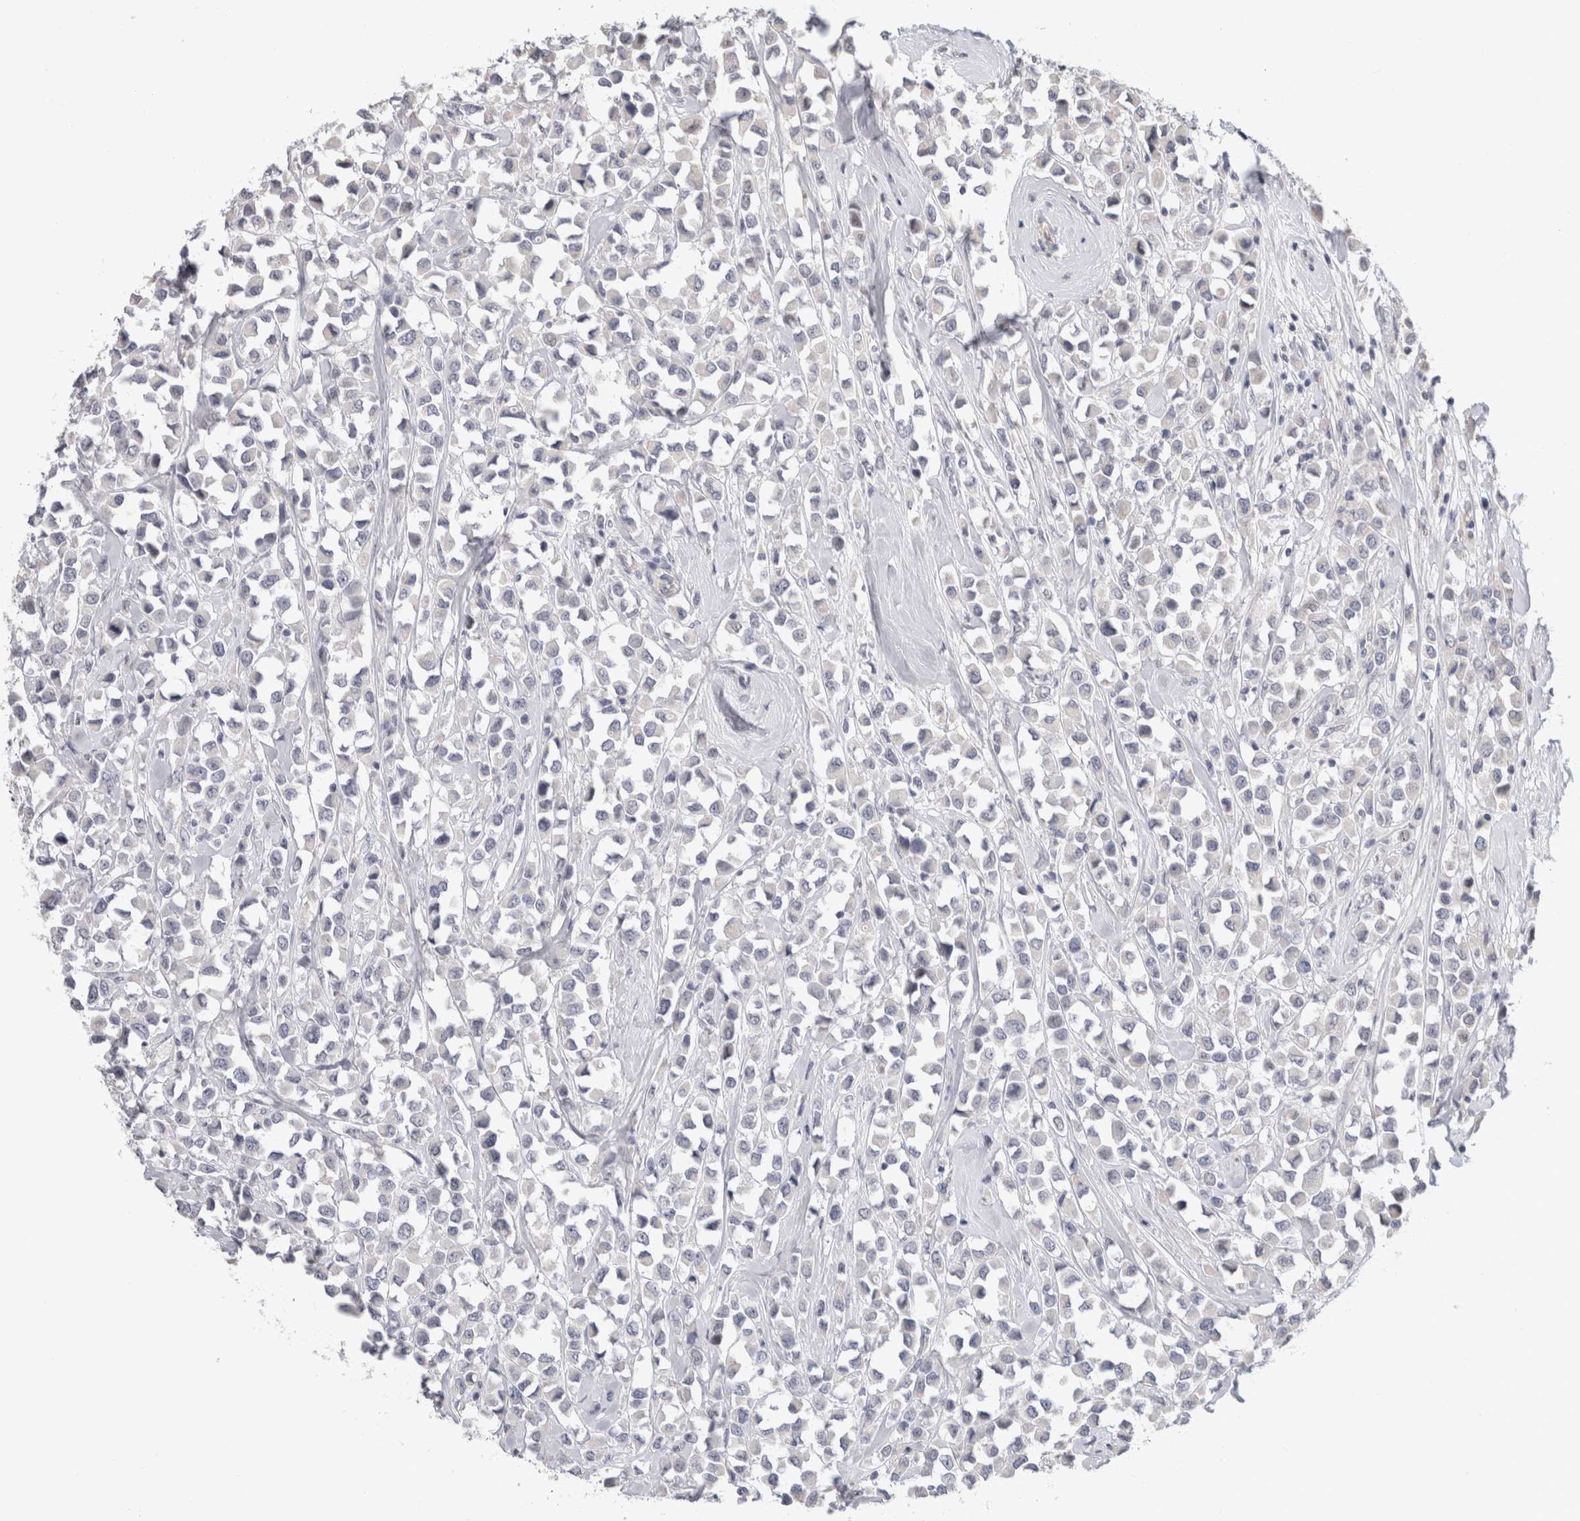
{"staining": {"intensity": "negative", "quantity": "none", "location": "none"}, "tissue": "breast cancer", "cell_type": "Tumor cells", "image_type": "cancer", "snomed": [{"axis": "morphology", "description": "Duct carcinoma"}, {"axis": "topography", "description": "Breast"}], "caption": "High power microscopy histopathology image of an immunohistochemistry (IHC) image of breast infiltrating ductal carcinoma, revealing no significant expression in tumor cells.", "gene": "AFP", "patient": {"sex": "female", "age": 61}}